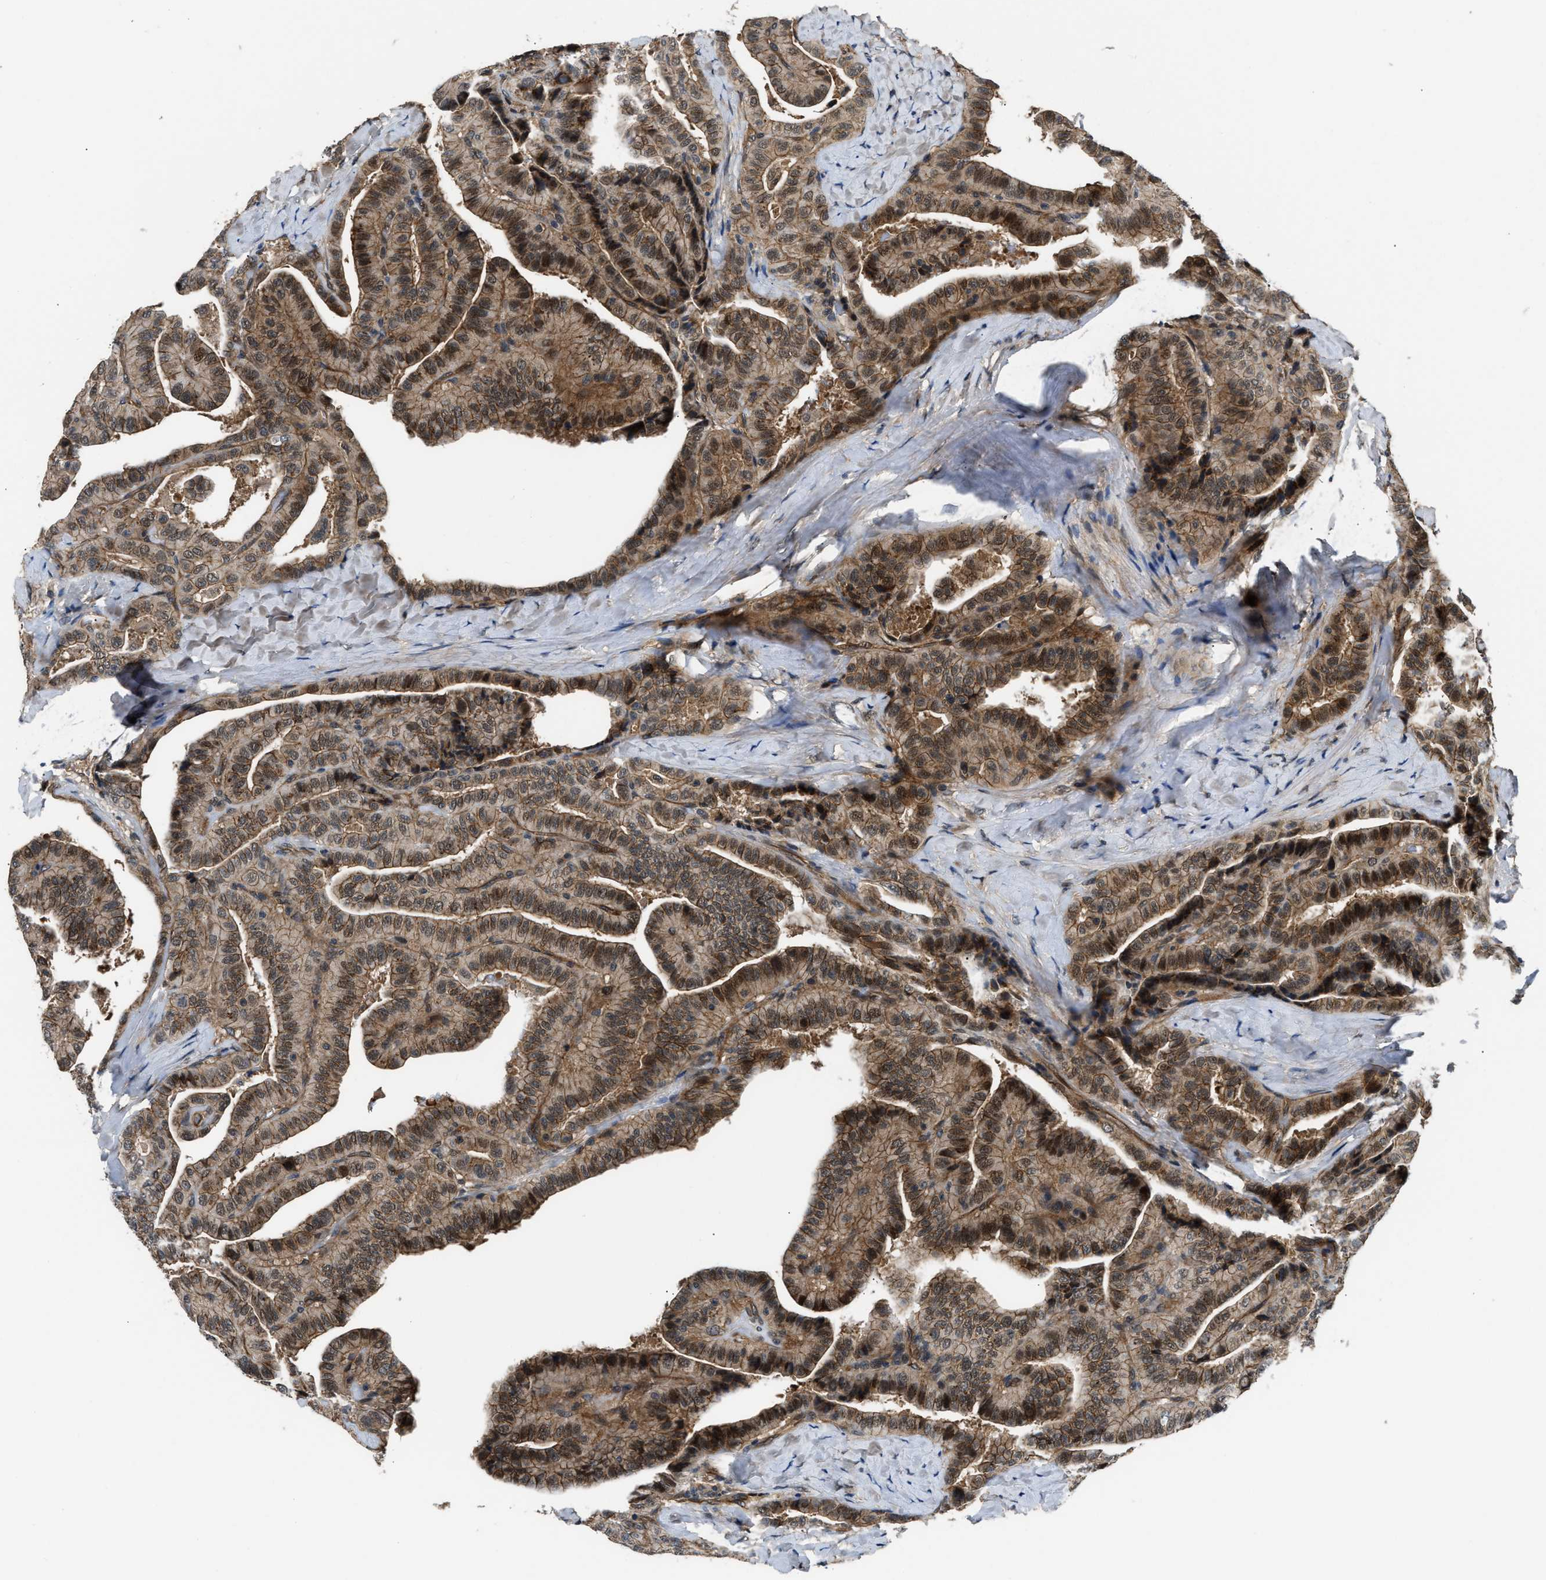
{"staining": {"intensity": "moderate", "quantity": ">75%", "location": "cytoplasmic/membranous,nuclear"}, "tissue": "thyroid cancer", "cell_type": "Tumor cells", "image_type": "cancer", "snomed": [{"axis": "morphology", "description": "Papillary adenocarcinoma, NOS"}, {"axis": "topography", "description": "Thyroid gland"}], "caption": "Moderate cytoplasmic/membranous and nuclear positivity for a protein is present in about >75% of tumor cells of thyroid cancer using immunohistochemistry.", "gene": "COPS2", "patient": {"sex": "male", "age": 77}}